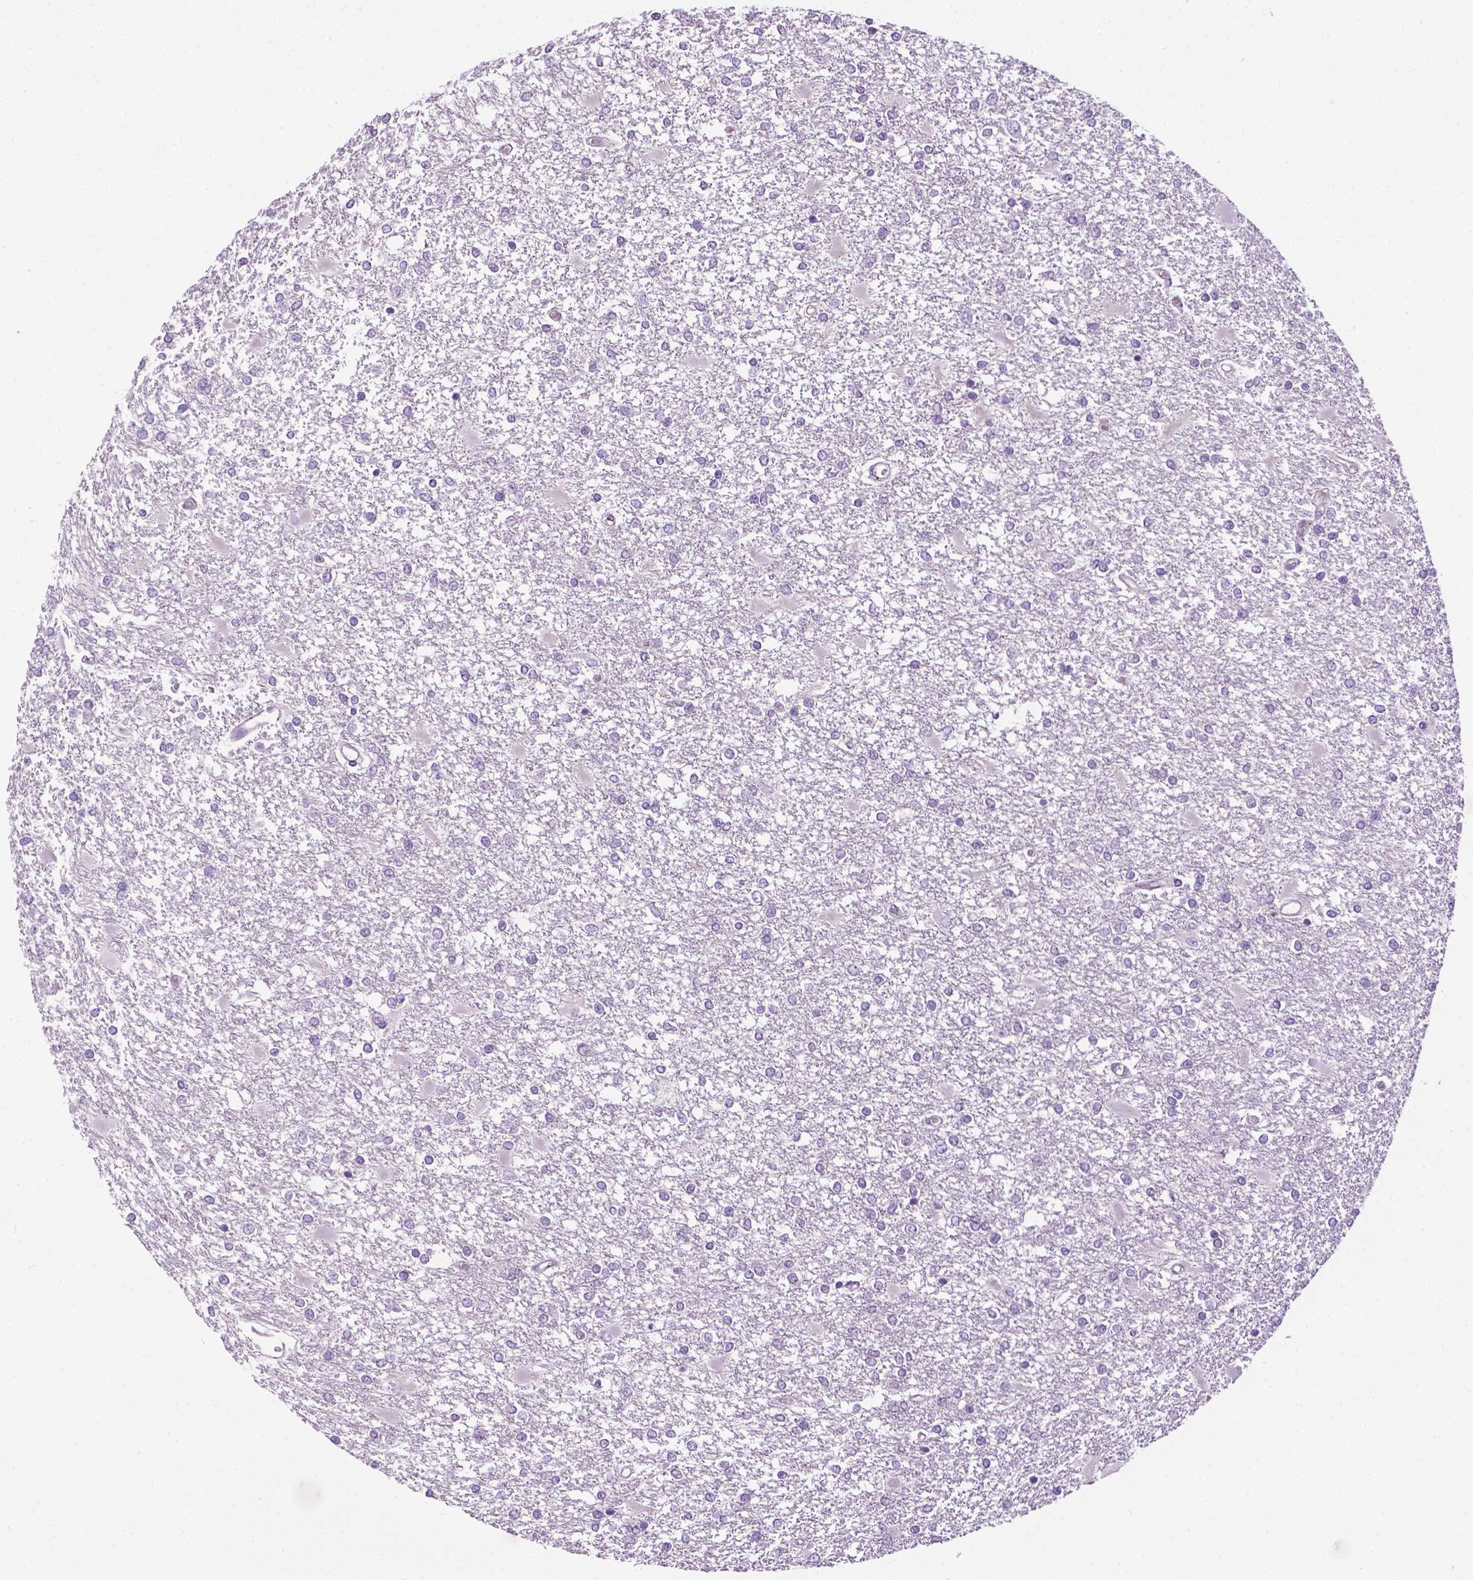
{"staining": {"intensity": "negative", "quantity": "none", "location": "none"}, "tissue": "glioma", "cell_type": "Tumor cells", "image_type": "cancer", "snomed": [{"axis": "morphology", "description": "Glioma, malignant, High grade"}, {"axis": "topography", "description": "Cerebral cortex"}], "caption": "DAB (3,3'-diaminobenzidine) immunohistochemical staining of malignant glioma (high-grade) exhibits no significant staining in tumor cells.", "gene": "DENND4A", "patient": {"sex": "male", "age": 79}}